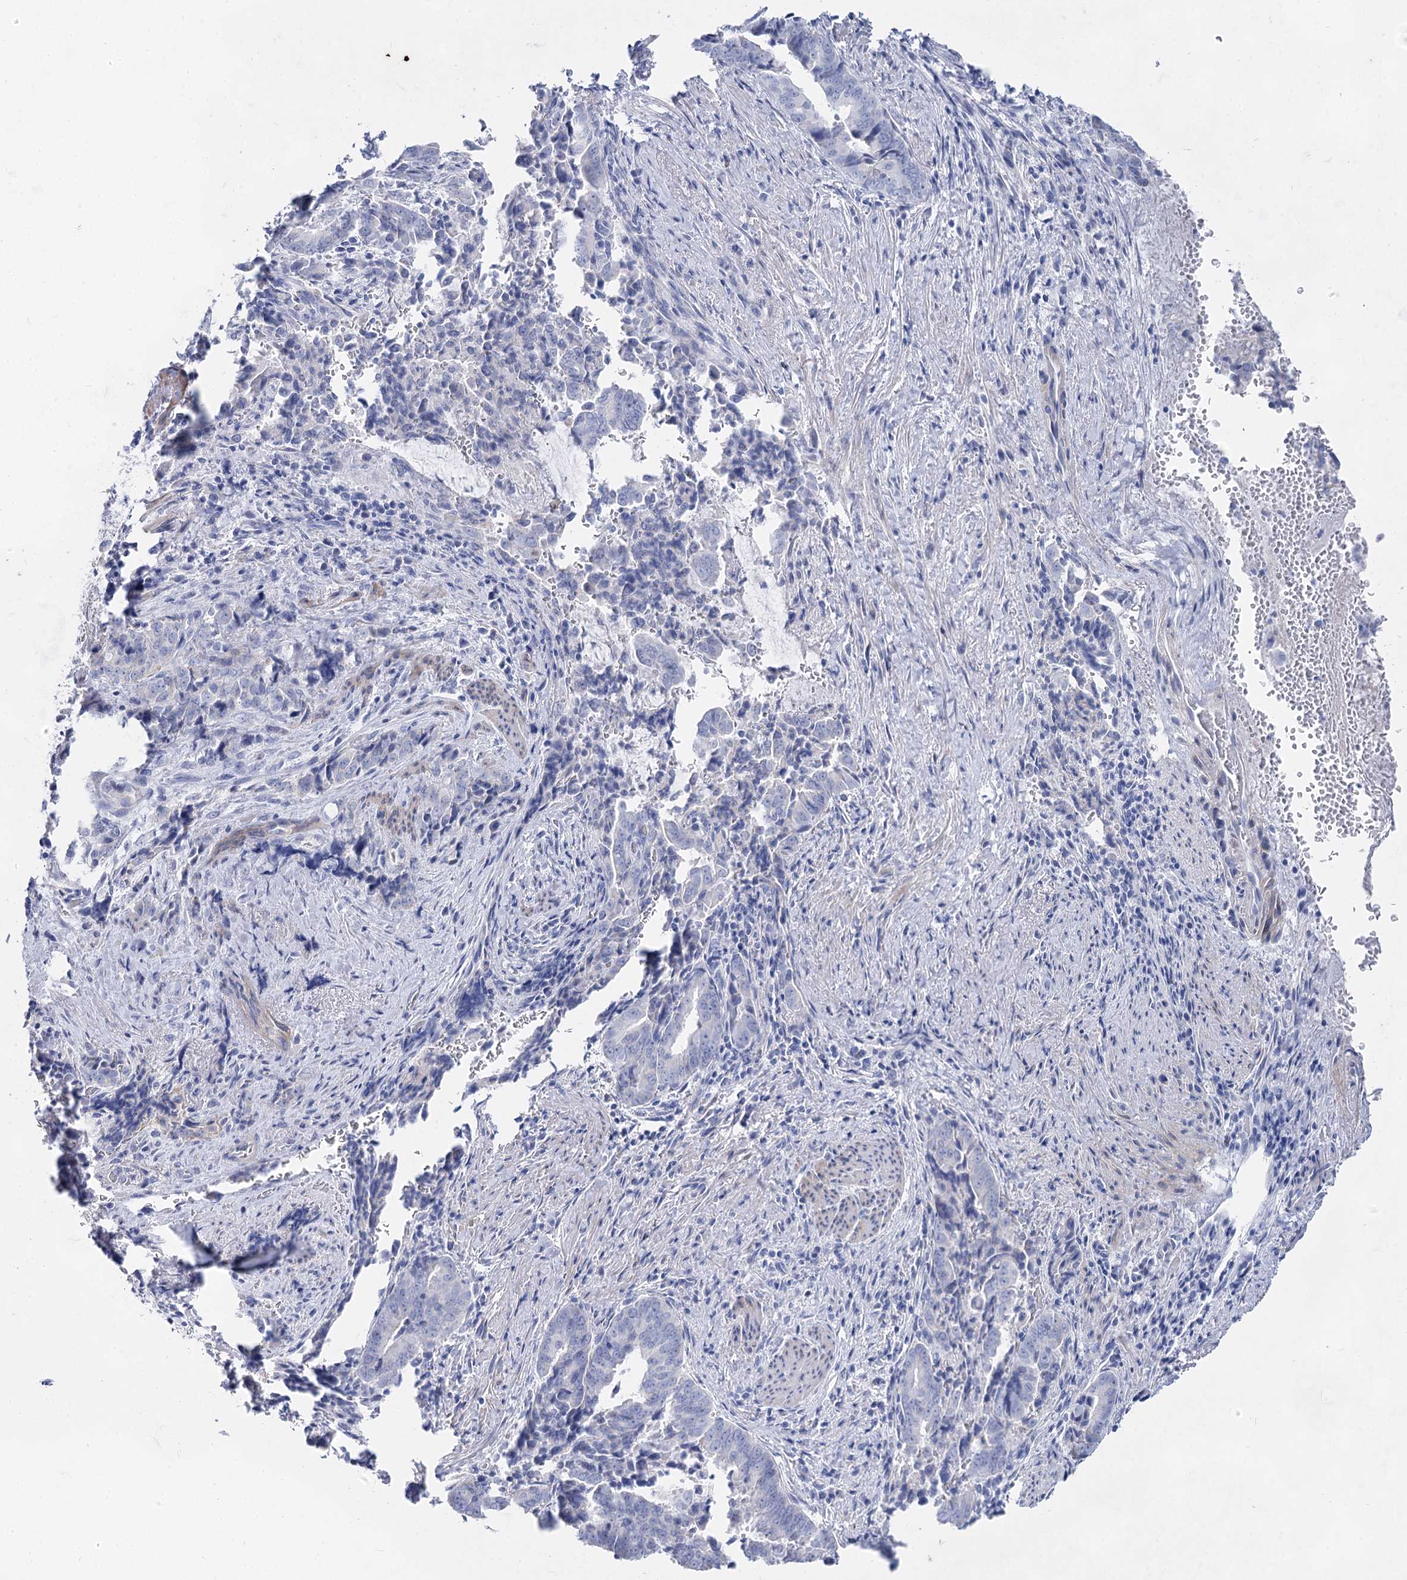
{"staining": {"intensity": "negative", "quantity": "none", "location": "none"}, "tissue": "pancreatic cancer", "cell_type": "Tumor cells", "image_type": "cancer", "snomed": [{"axis": "morphology", "description": "Adenocarcinoma, NOS"}, {"axis": "topography", "description": "Pancreas"}], "caption": "There is no significant staining in tumor cells of adenocarcinoma (pancreatic). (DAB immunohistochemistry (IHC) with hematoxylin counter stain).", "gene": "ACRV1", "patient": {"sex": "female", "age": 63}}